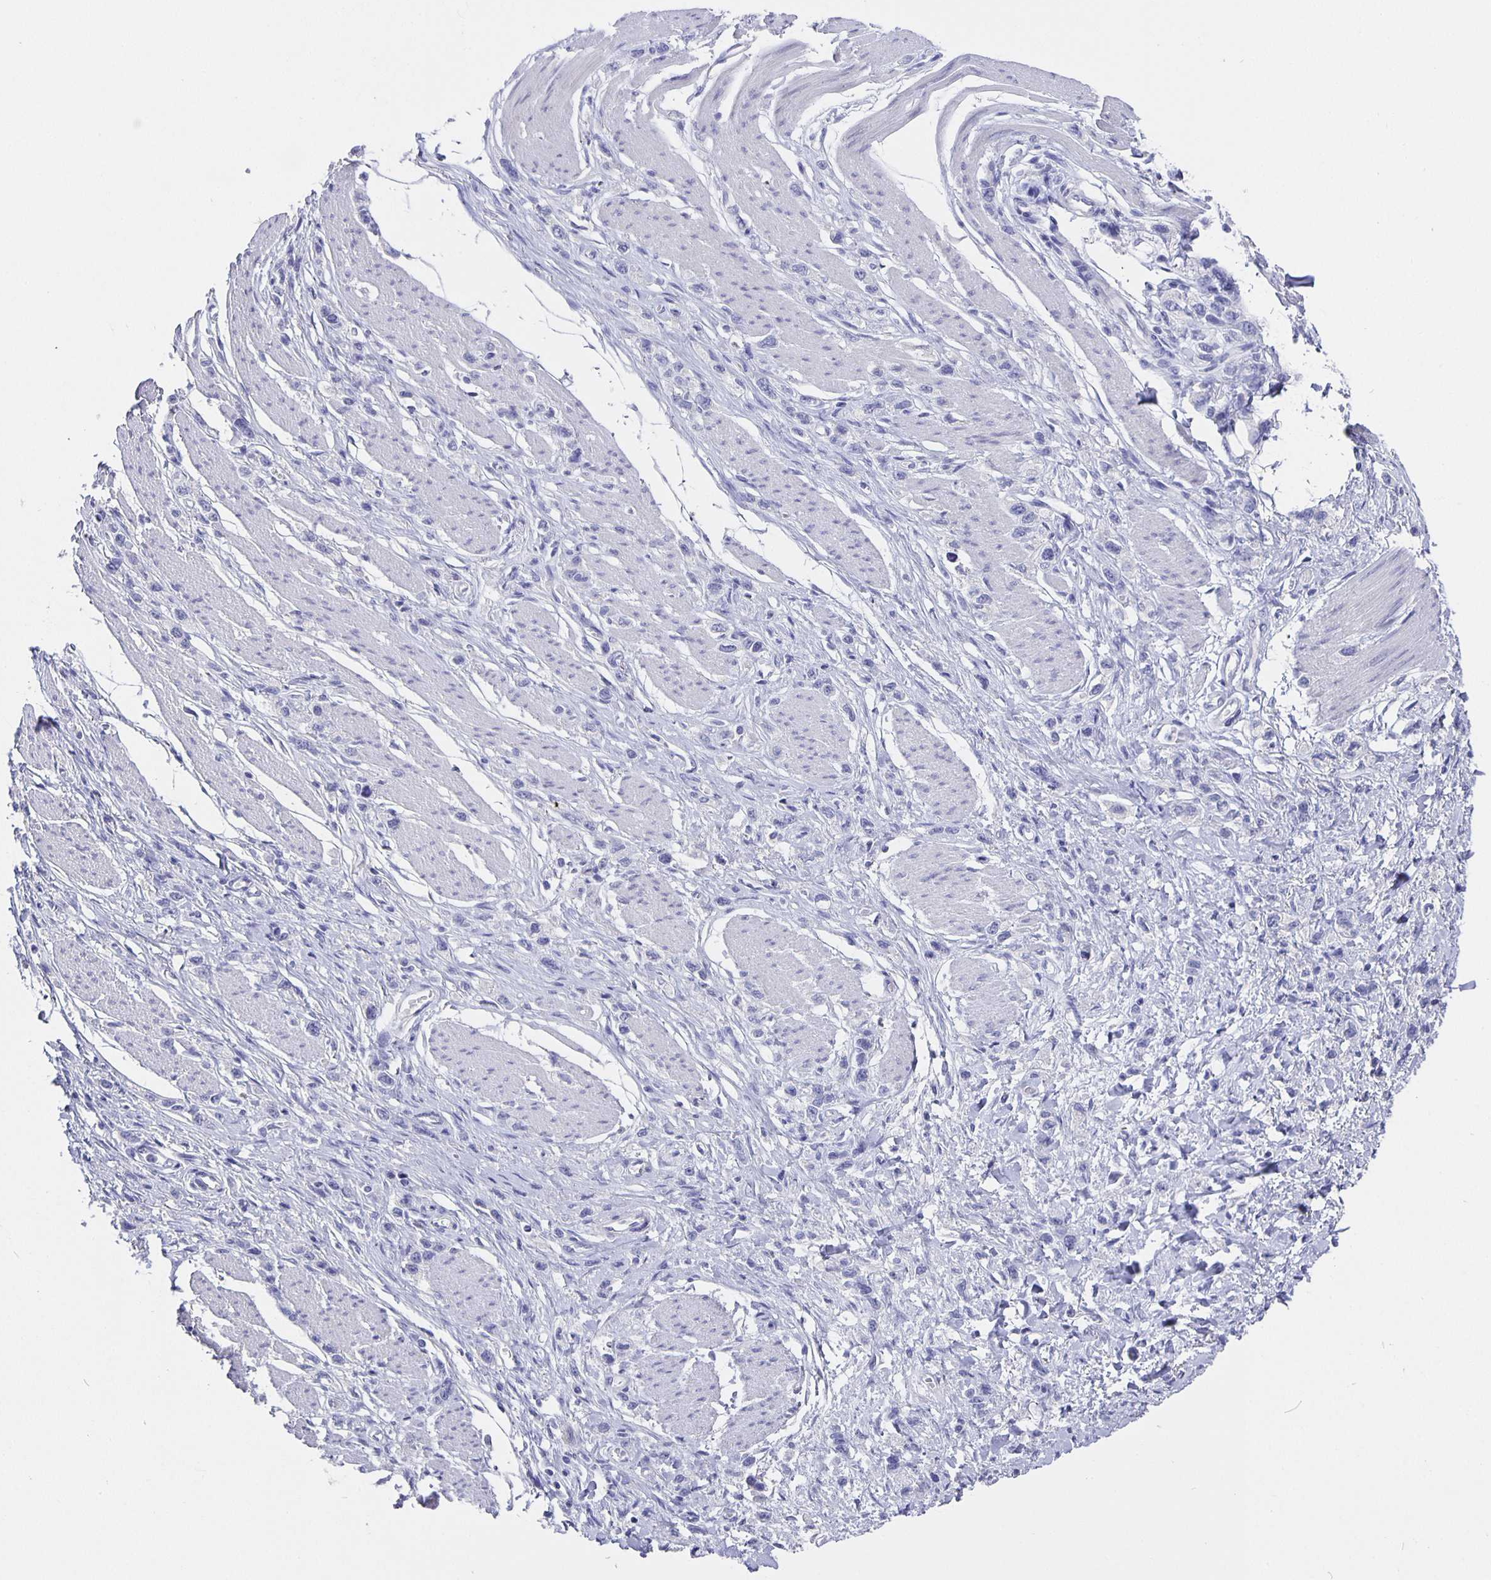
{"staining": {"intensity": "negative", "quantity": "none", "location": "none"}, "tissue": "stomach cancer", "cell_type": "Tumor cells", "image_type": "cancer", "snomed": [{"axis": "morphology", "description": "Adenocarcinoma, NOS"}, {"axis": "topography", "description": "Stomach"}], "caption": "There is no significant expression in tumor cells of stomach cancer. Nuclei are stained in blue.", "gene": "CFAP74", "patient": {"sex": "female", "age": 65}}